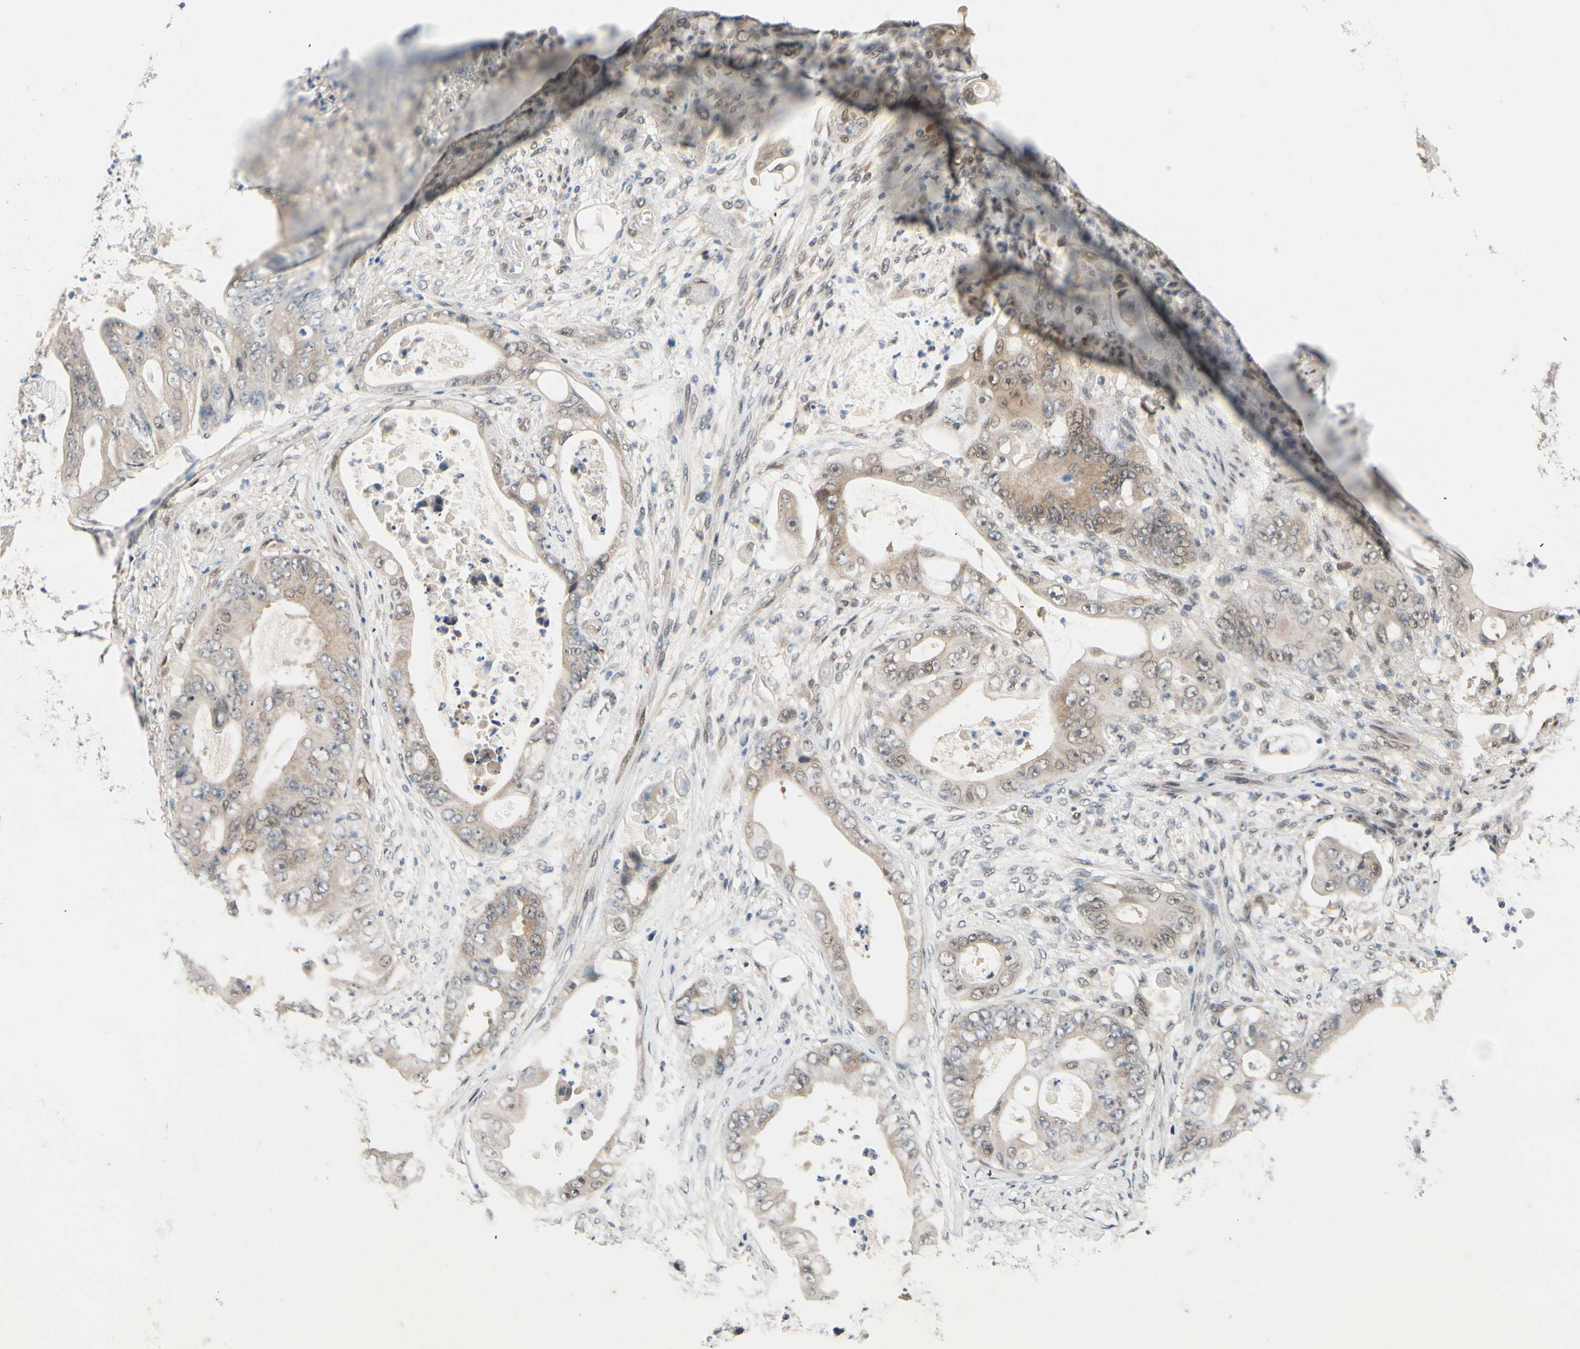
{"staining": {"intensity": "weak", "quantity": "25%-75%", "location": "cytoplasmic/membranous,nuclear"}, "tissue": "stomach cancer", "cell_type": "Tumor cells", "image_type": "cancer", "snomed": [{"axis": "morphology", "description": "Adenocarcinoma, NOS"}, {"axis": "topography", "description": "Stomach"}], "caption": "This histopathology image exhibits IHC staining of stomach cancer (adenocarcinoma), with low weak cytoplasmic/membranous and nuclear positivity in about 25%-75% of tumor cells.", "gene": "TAF4", "patient": {"sex": "female", "age": 73}}